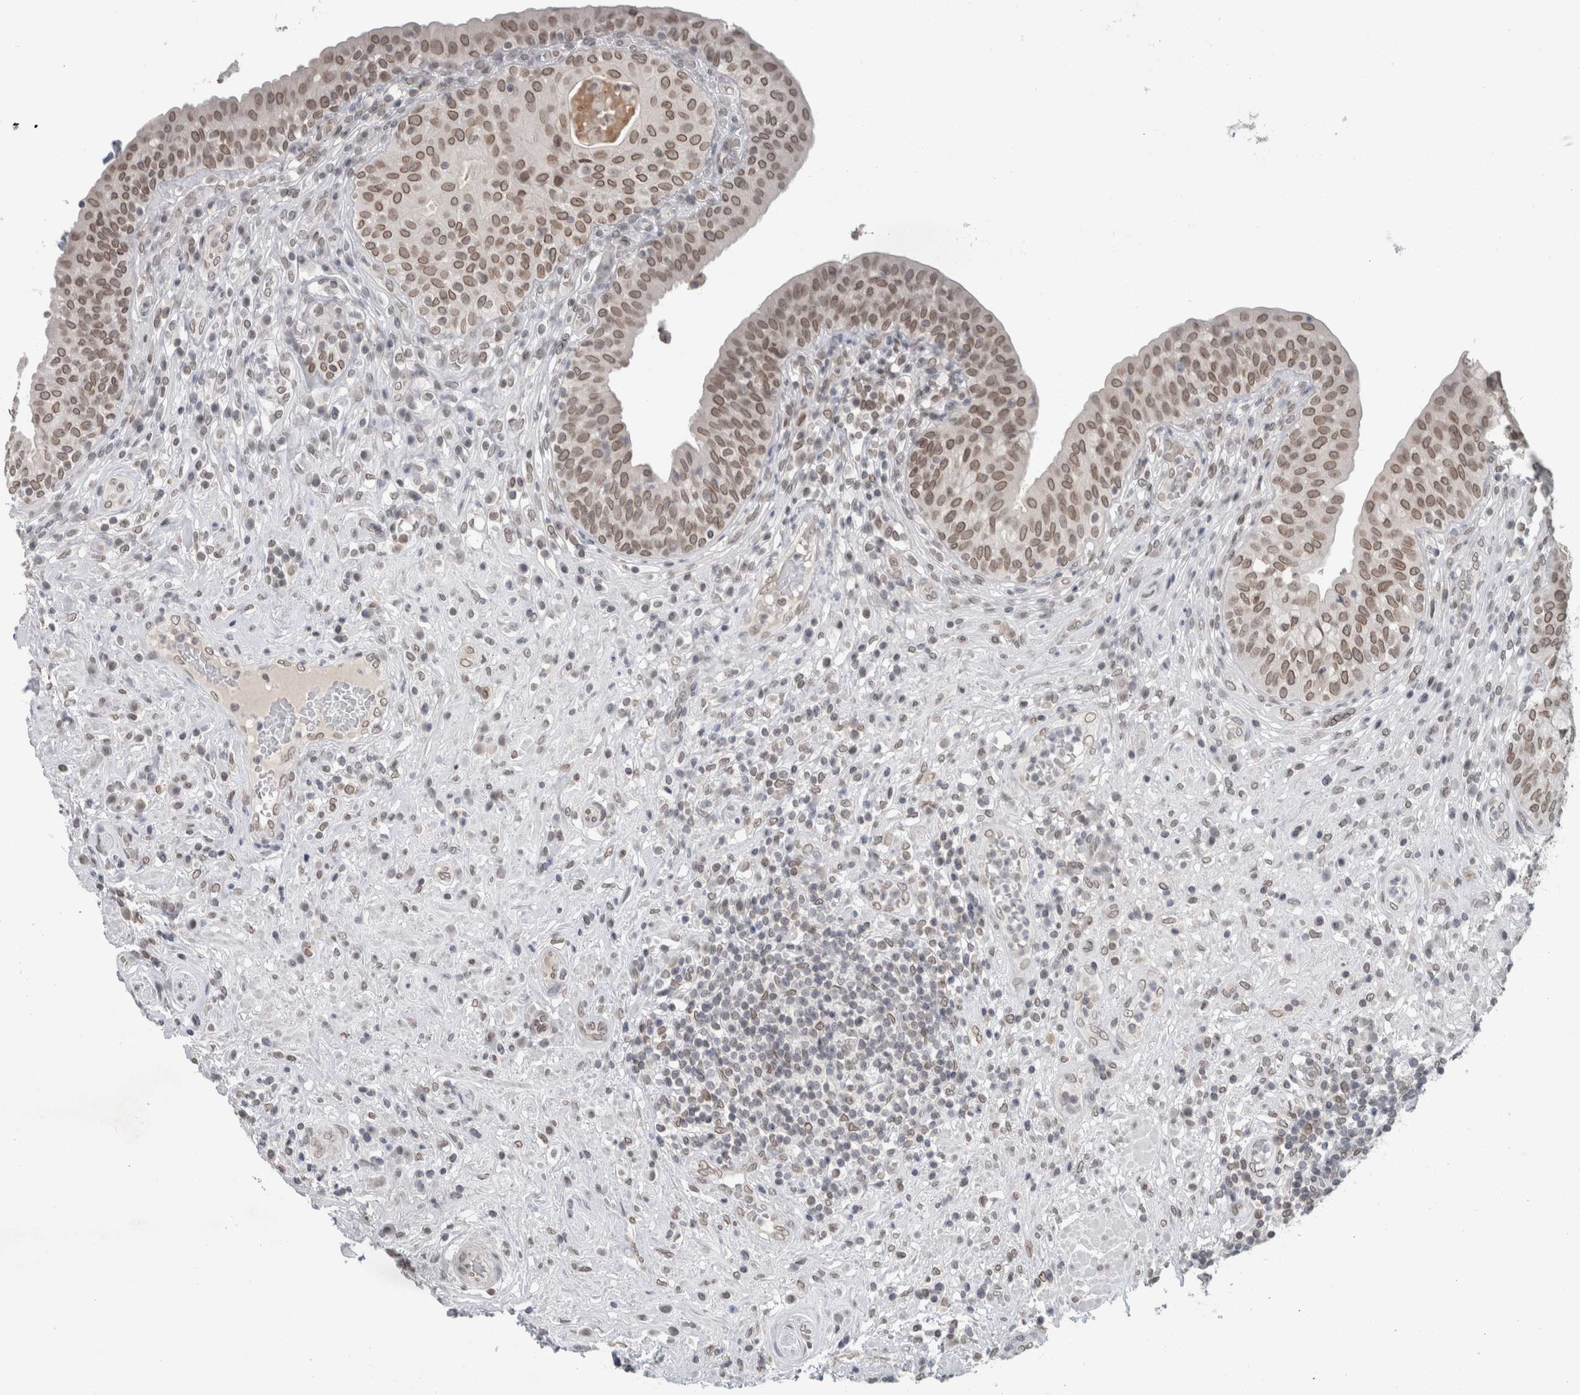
{"staining": {"intensity": "weak", "quantity": ">75%", "location": "cytoplasmic/membranous,nuclear"}, "tissue": "urinary bladder", "cell_type": "Urothelial cells", "image_type": "normal", "snomed": [{"axis": "morphology", "description": "Normal tissue, NOS"}, {"axis": "topography", "description": "Urinary bladder"}], "caption": "Immunohistochemical staining of normal human urinary bladder demonstrates low levels of weak cytoplasmic/membranous,nuclear staining in about >75% of urothelial cells. Nuclei are stained in blue.", "gene": "ZNF770", "patient": {"sex": "female", "age": 62}}